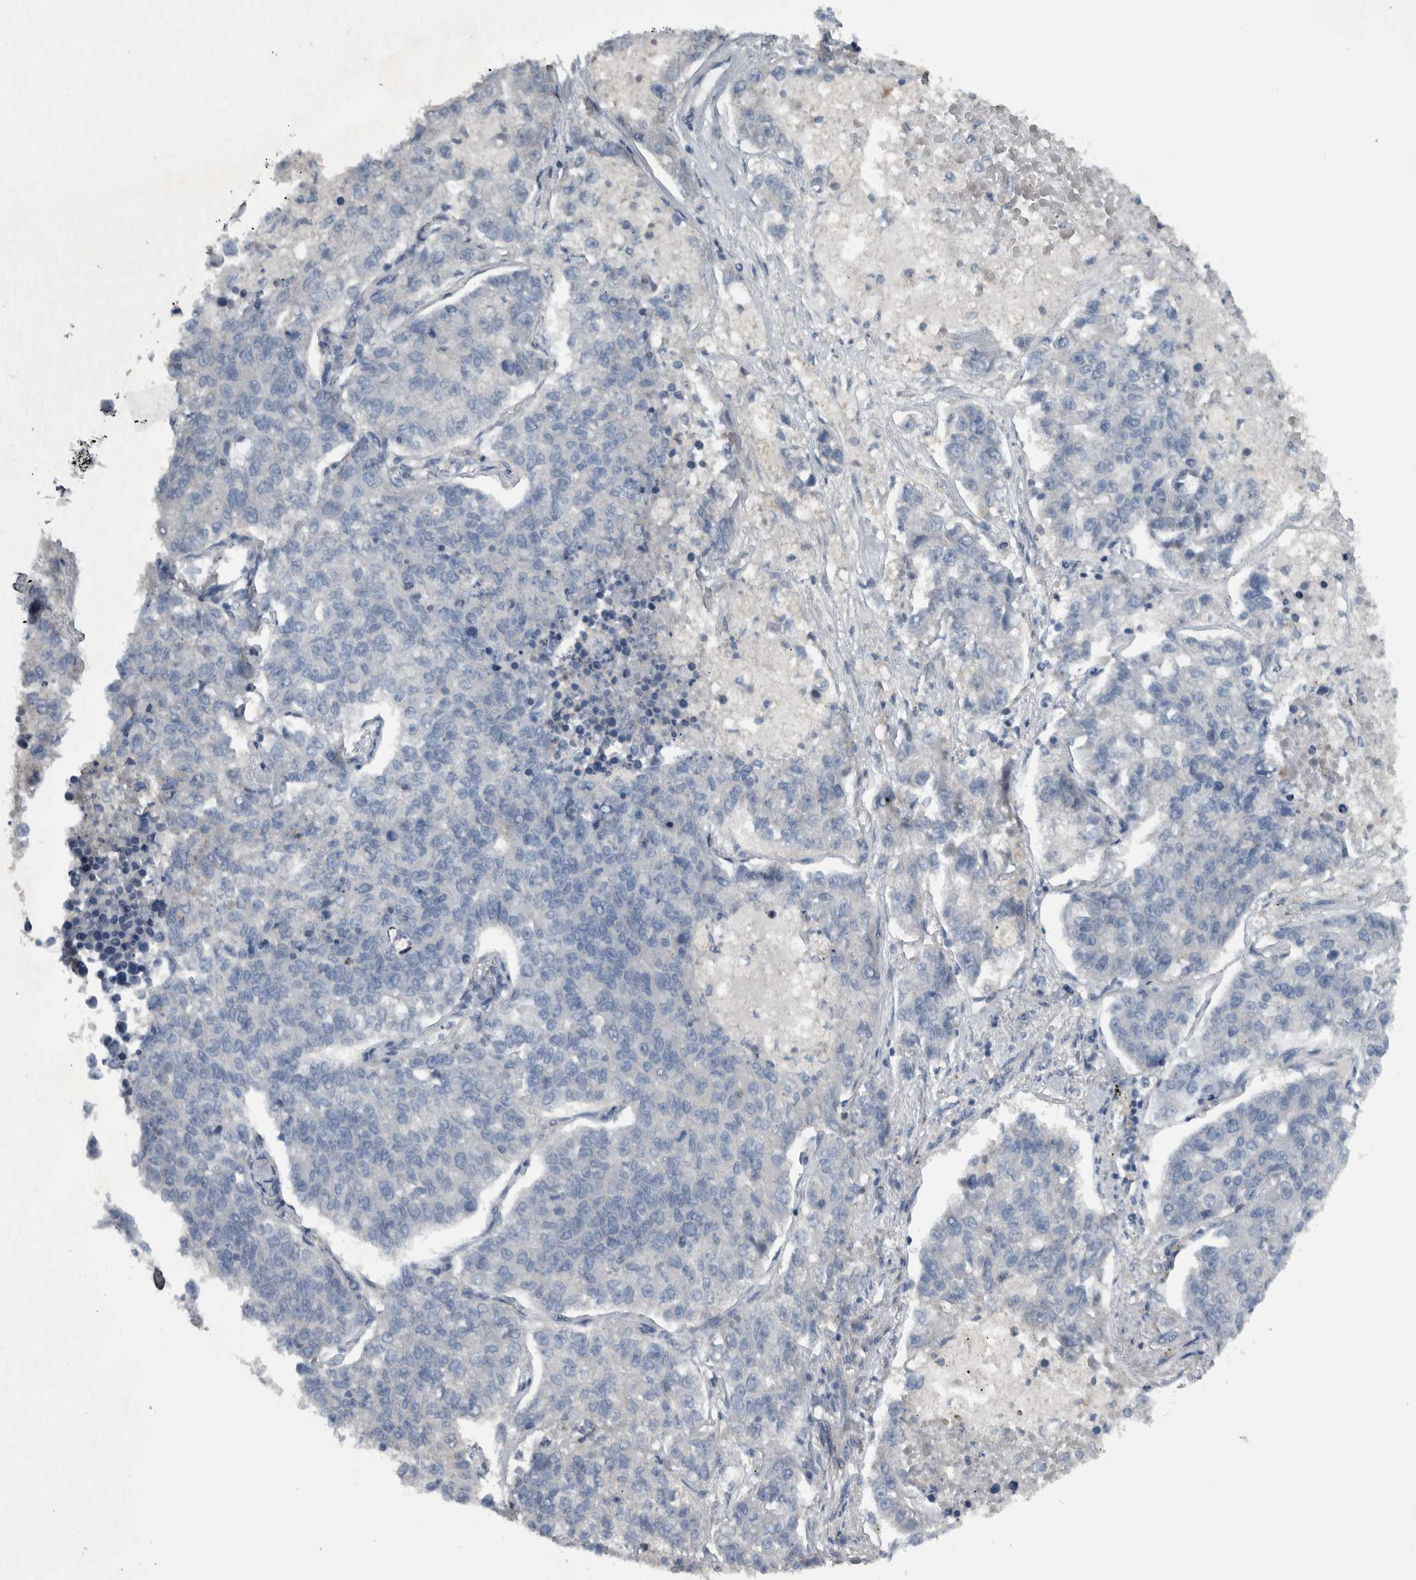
{"staining": {"intensity": "negative", "quantity": "none", "location": "none"}, "tissue": "lung cancer", "cell_type": "Tumor cells", "image_type": "cancer", "snomed": [{"axis": "morphology", "description": "Adenocarcinoma, NOS"}, {"axis": "topography", "description": "Lung"}], "caption": "This is an IHC histopathology image of human lung cancer (adenocarcinoma). There is no staining in tumor cells.", "gene": "NT5C2", "patient": {"sex": "male", "age": 49}}